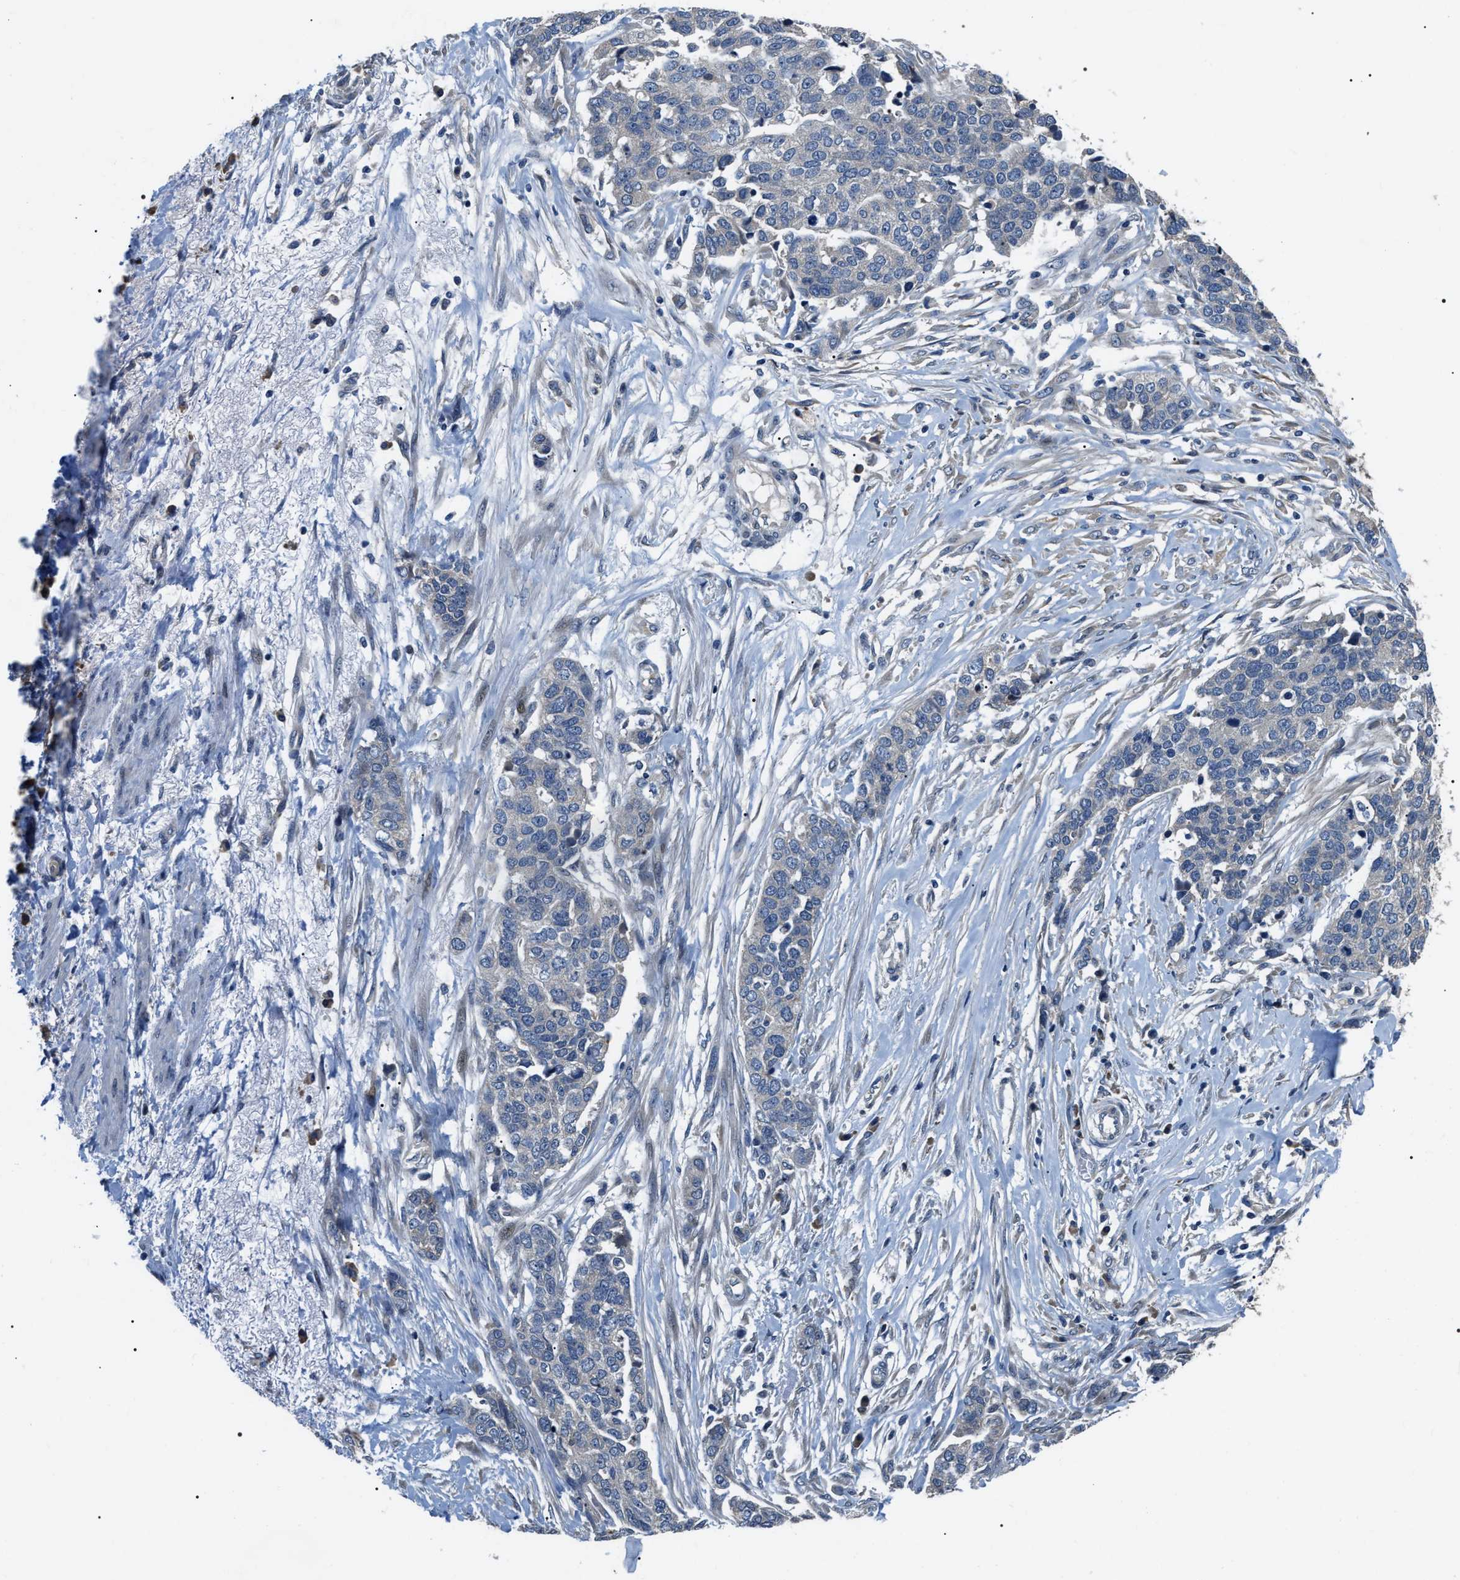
{"staining": {"intensity": "negative", "quantity": "none", "location": "none"}, "tissue": "ovarian cancer", "cell_type": "Tumor cells", "image_type": "cancer", "snomed": [{"axis": "morphology", "description": "Cystadenocarcinoma, serous, NOS"}, {"axis": "topography", "description": "Ovary"}], "caption": "Tumor cells show no significant protein positivity in ovarian cancer (serous cystadenocarcinoma).", "gene": "IFT81", "patient": {"sex": "female", "age": 44}}